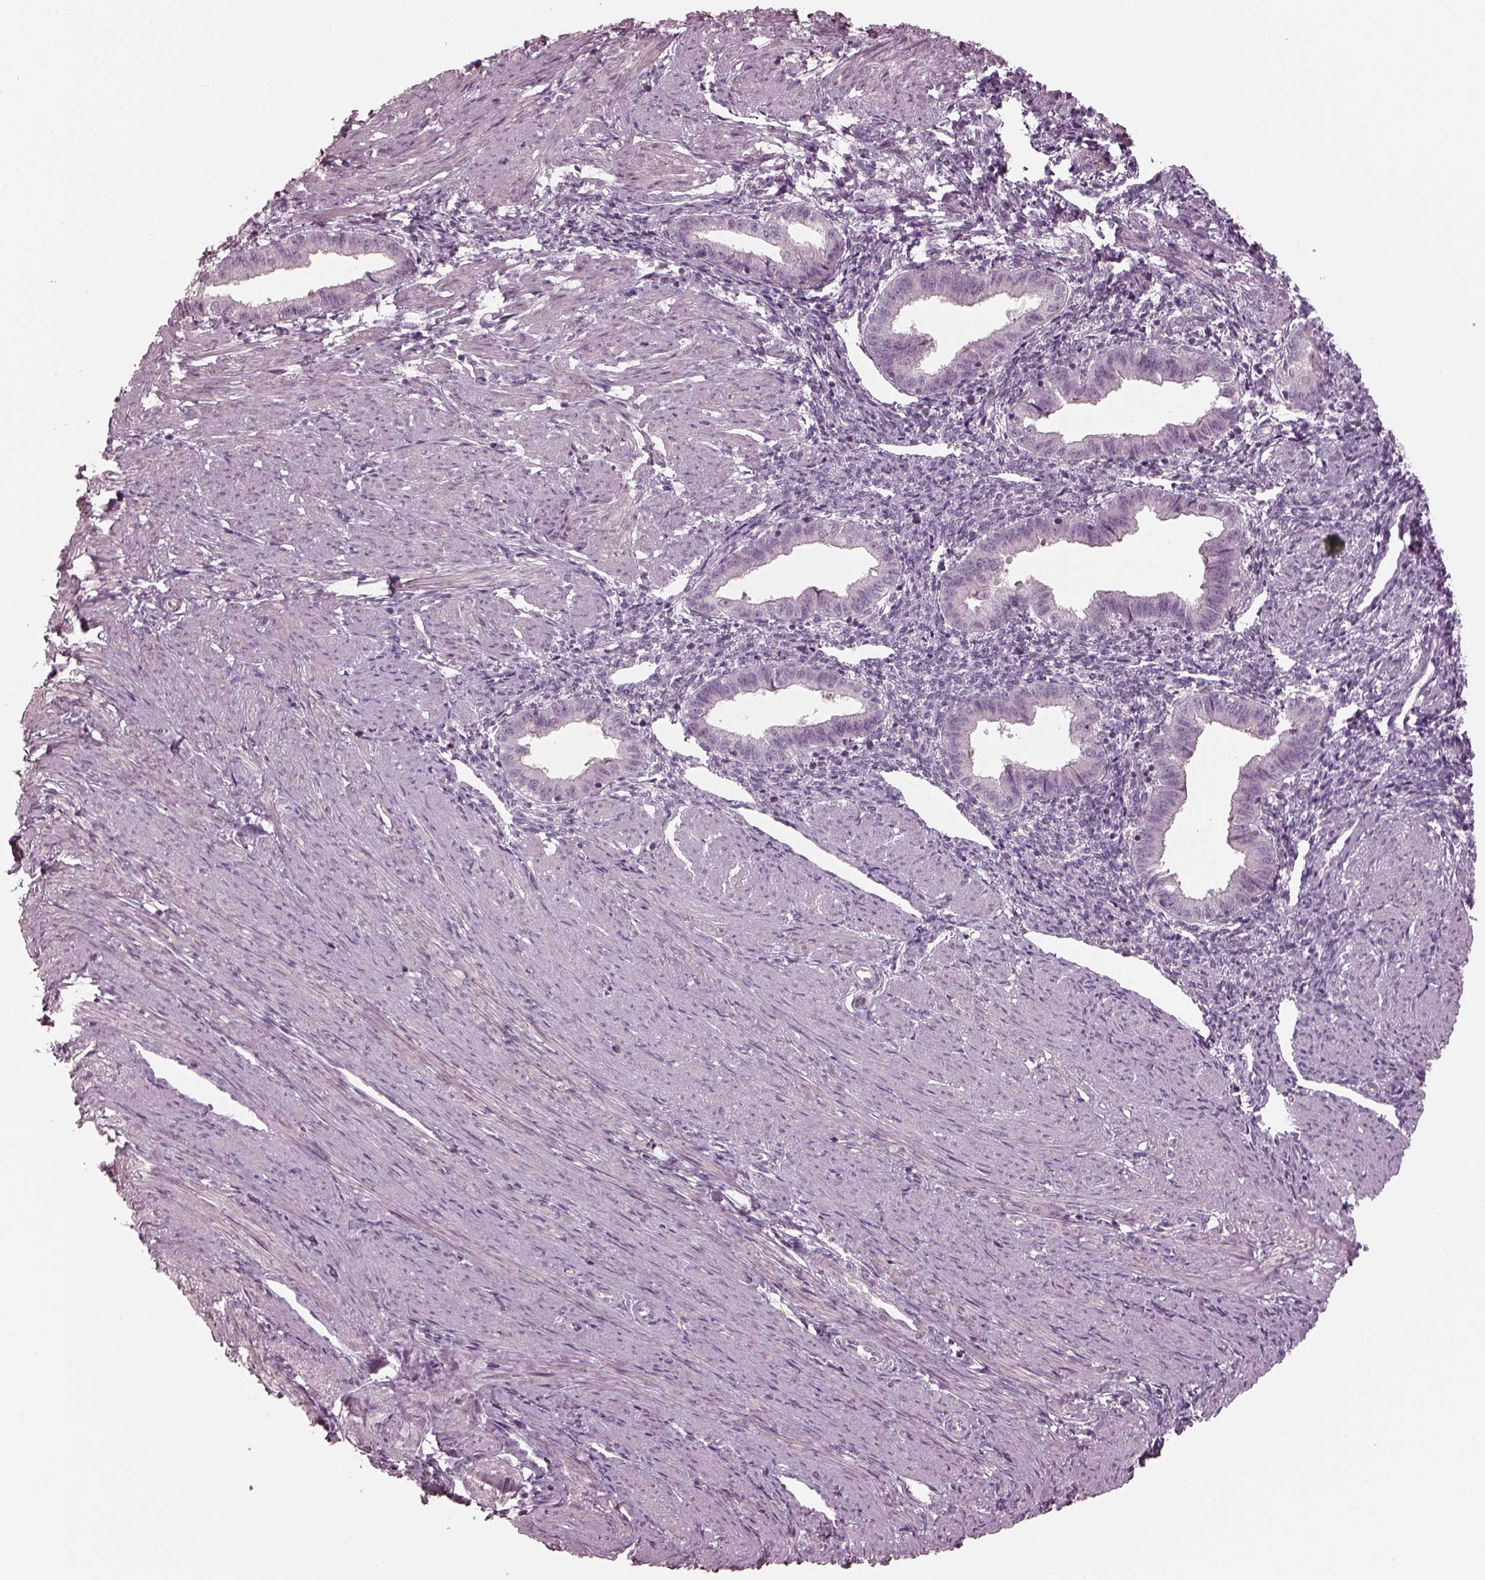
{"staining": {"intensity": "negative", "quantity": "none", "location": "none"}, "tissue": "endometrium", "cell_type": "Cells in endometrial stroma", "image_type": "normal", "snomed": [{"axis": "morphology", "description": "Normal tissue, NOS"}, {"axis": "topography", "description": "Endometrium"}], "caption": "A photomicrograph of endometrium stained for a protein reveals no brown staining in cells in endometrial stroma. (DAB IHC, high magnification).", "gene": "OPTC", "patient": {"sex": "female", "age": 37}}